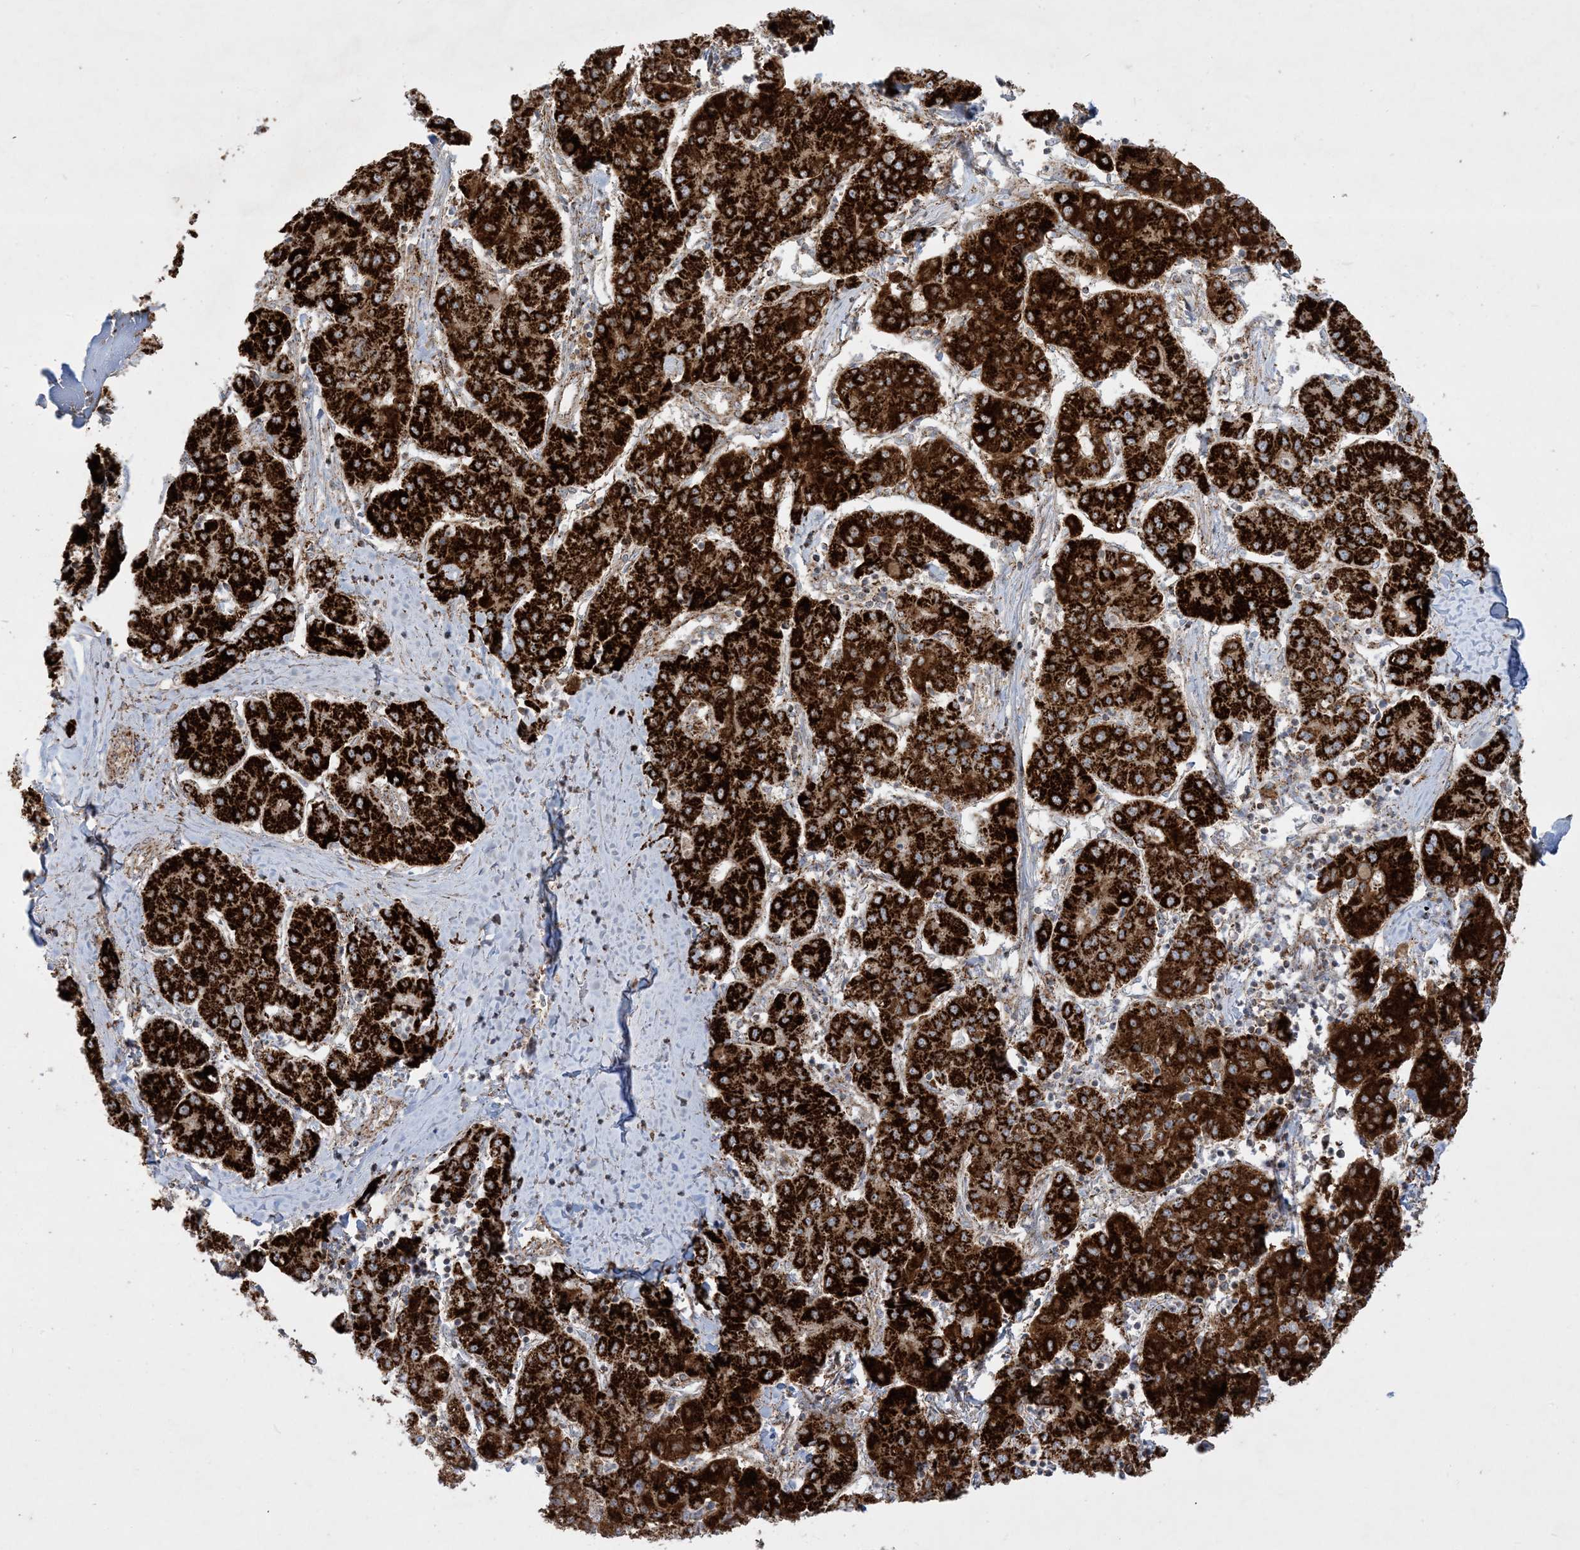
{"staining": {"intensity": "strong", "quantity": ">75%", "location": "cytoplasmic/membranous"}, "tissue": "liver cancer", "cell_type": "Tumor cells", "image_type": "cancer", "snomed": [{"axis": "morphology", "description": "Carcinoma, Hepatocellular, NOS"}, {"axis": "topography", "description": "Liver"}], "caption": "The micrograph demonstrates a brown stain indicating the presence of a protein in the cytoplasmic/membranous of tumor cells in liver cancer (hepatocellular carcinoma). (IHC, brightfield microscopy, high magnification).", "gene": "NDUFAF3", "patient": {"sex": "male", "age": 65}}